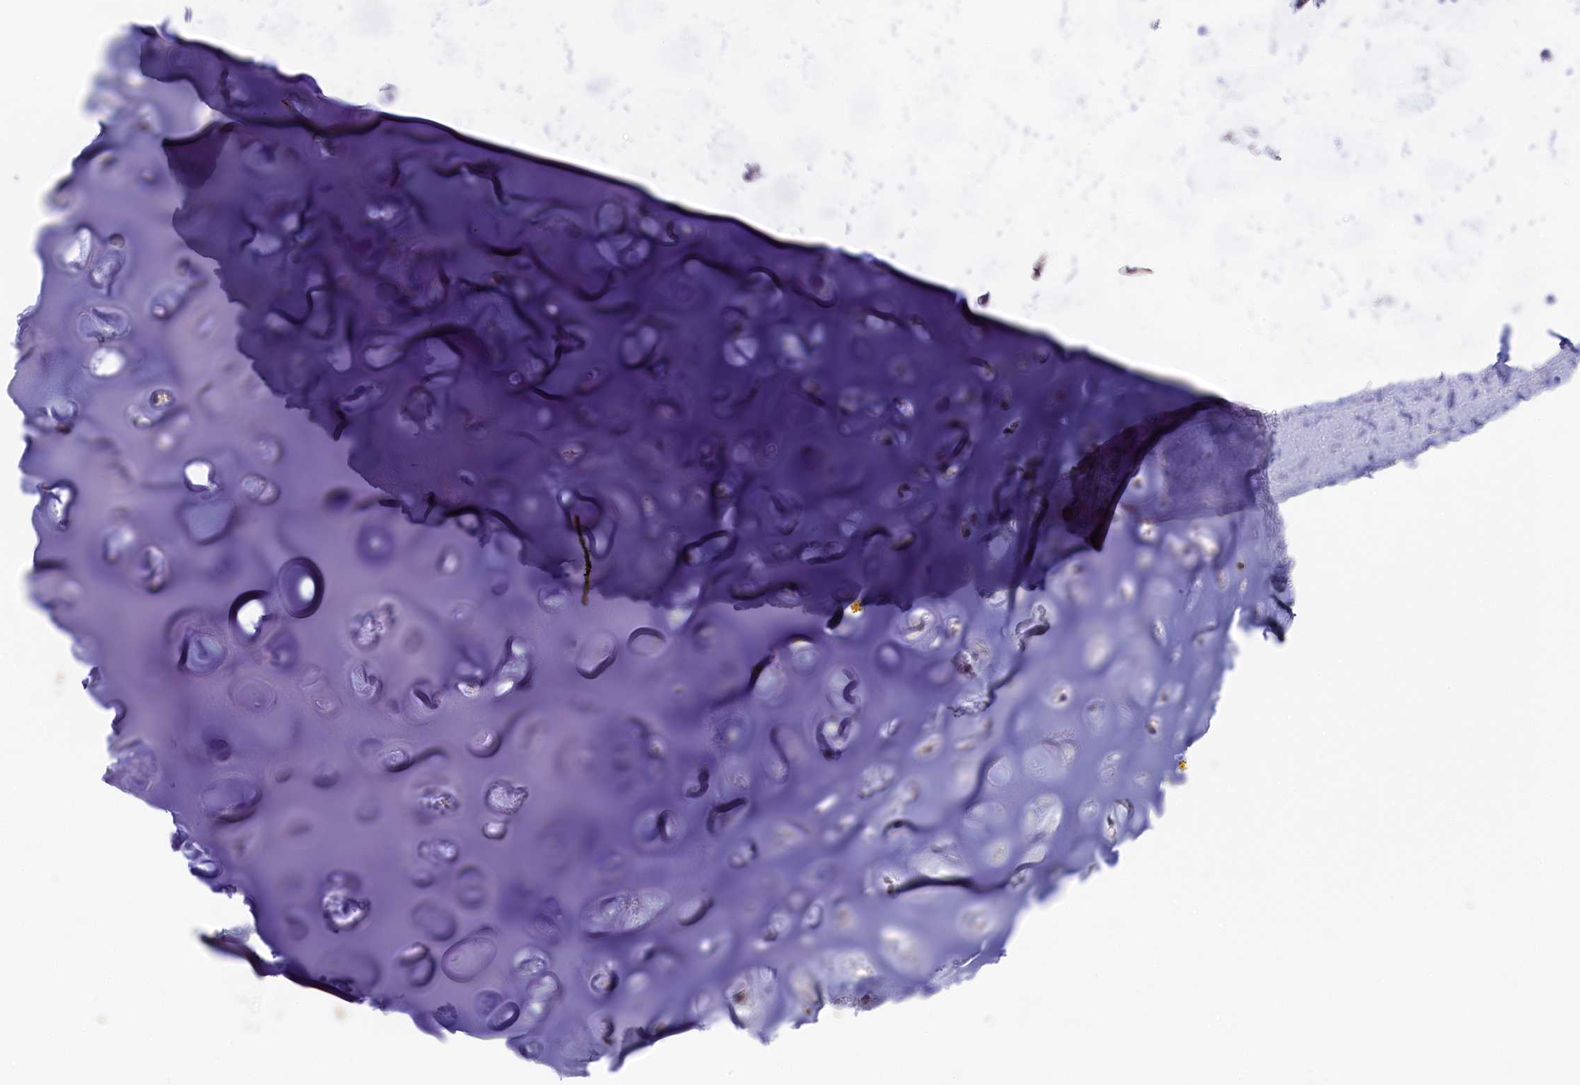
{"staining": {"intensity": "moderate", "quantity": "<25%", "location": "cytoplasmic/membranous"}, "tissue": "adipose tissue", "cell_type": "Adipocytes", "image_type": "normal", "snomed": [{"axis": "morphology", "description": "Normal tissue, NOS"}, {"axis": "topography", "description": "Lymph node"}, {"axis": "topography", "description": "Cartilage tissue"}, {"axis": "topography", "description": "Bronchus"}], "caption": "Immunohistochemical staining of benign human adipose tissue exhibits moderate cytoplasmic/membranous protein expression in approximately <25% of adipocytes. (brown staining indicates protein expression, while blue staining denotes nuclei).", "gene": "HEATR3", "patient": {"sex": "male", "age": 63}}